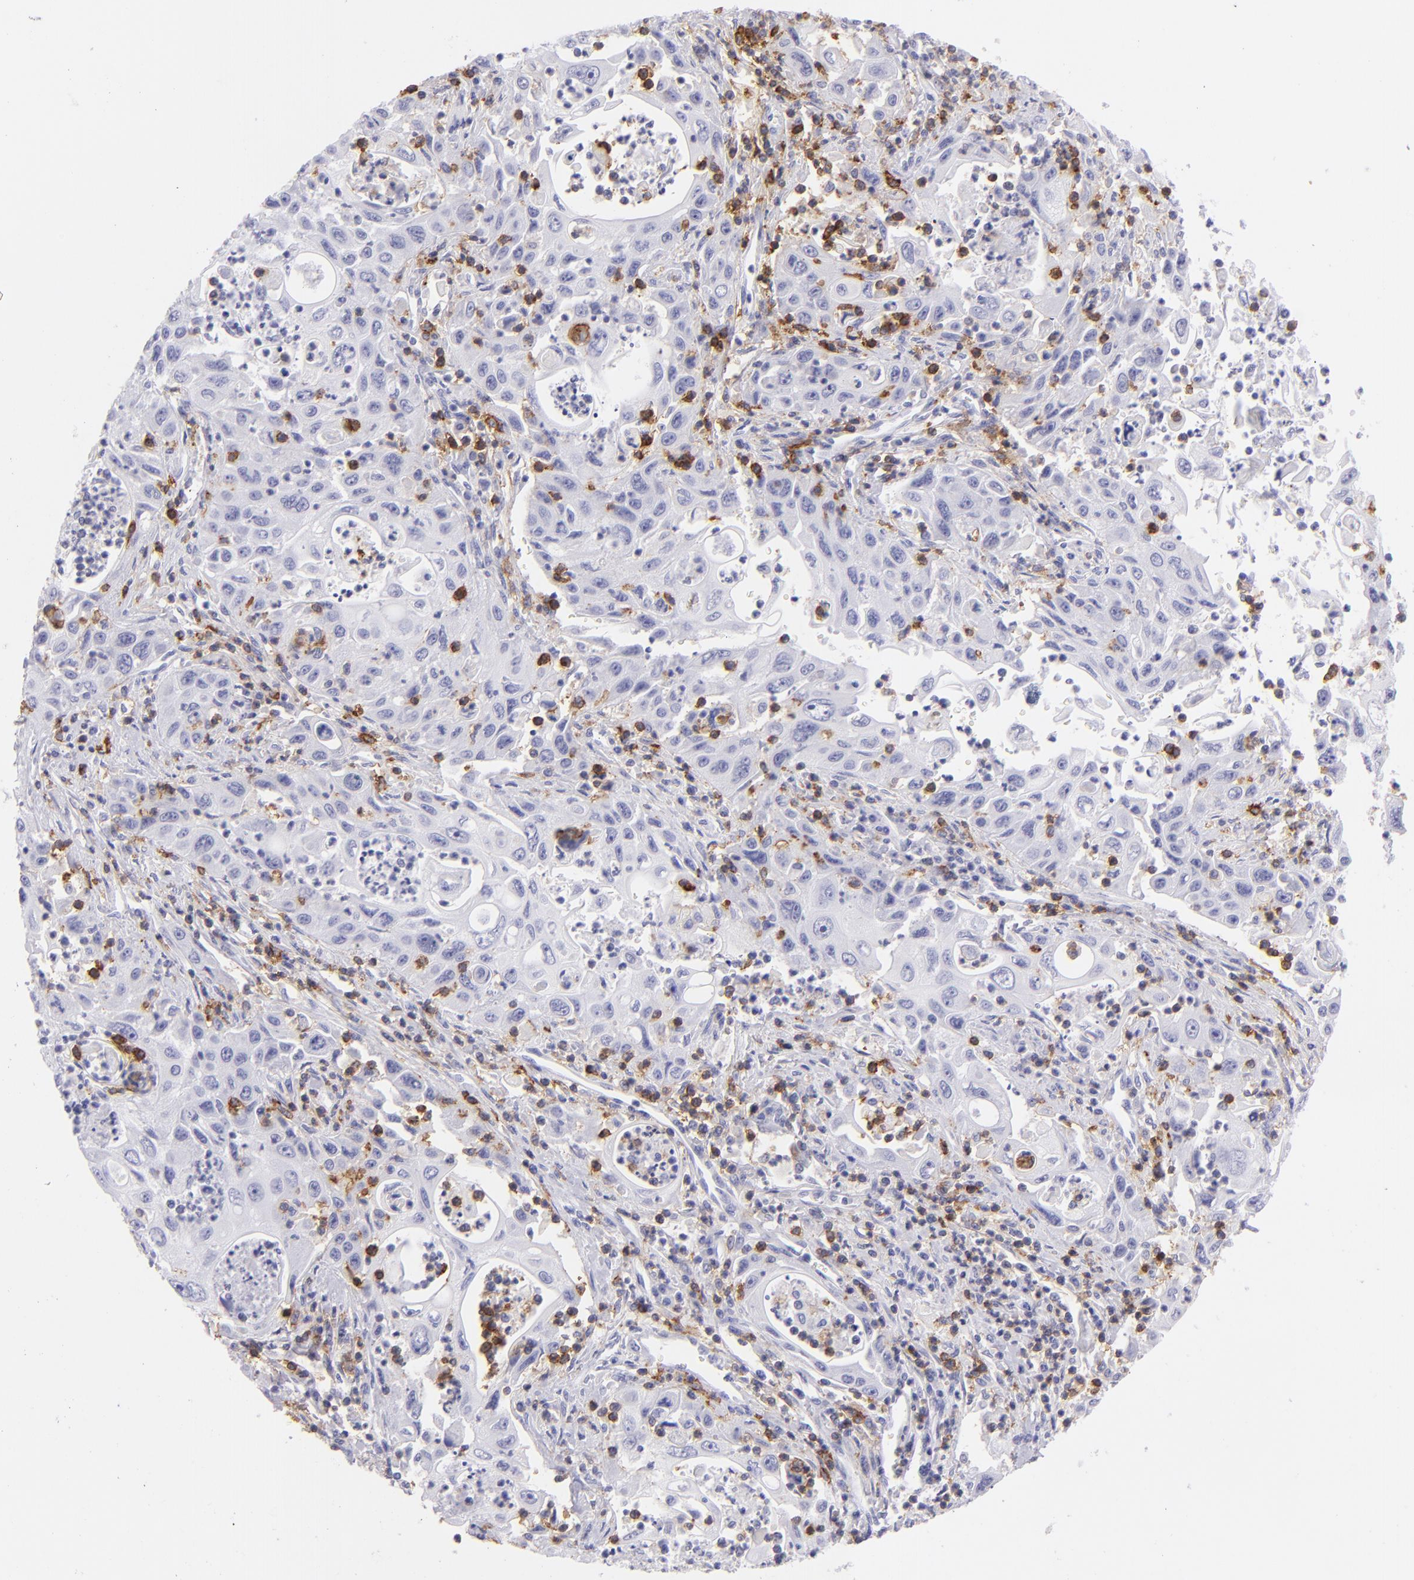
{"staining": {"intensity": "negative", "quantity": "none", "location": "none"}, "tissue": "pancreatic cancer", "cell_type": "Tumor cells", "image_type": "cancer", "snomed": [{"axis": "morphology", "description": "Adenocarcinoma, NOS"}, {"axis": "topography", "description": "Pancreas"}], "caption": "Immunohistochemical staining of human pancreatic cancer (adenocarcinoma) exhibits no significant staining in tumor cells. (DAB immunohistochemistry (IHC) with hematoxylin counter stain).", "gene": "CD69", "patient": {"sex": "male", "age": 70}}